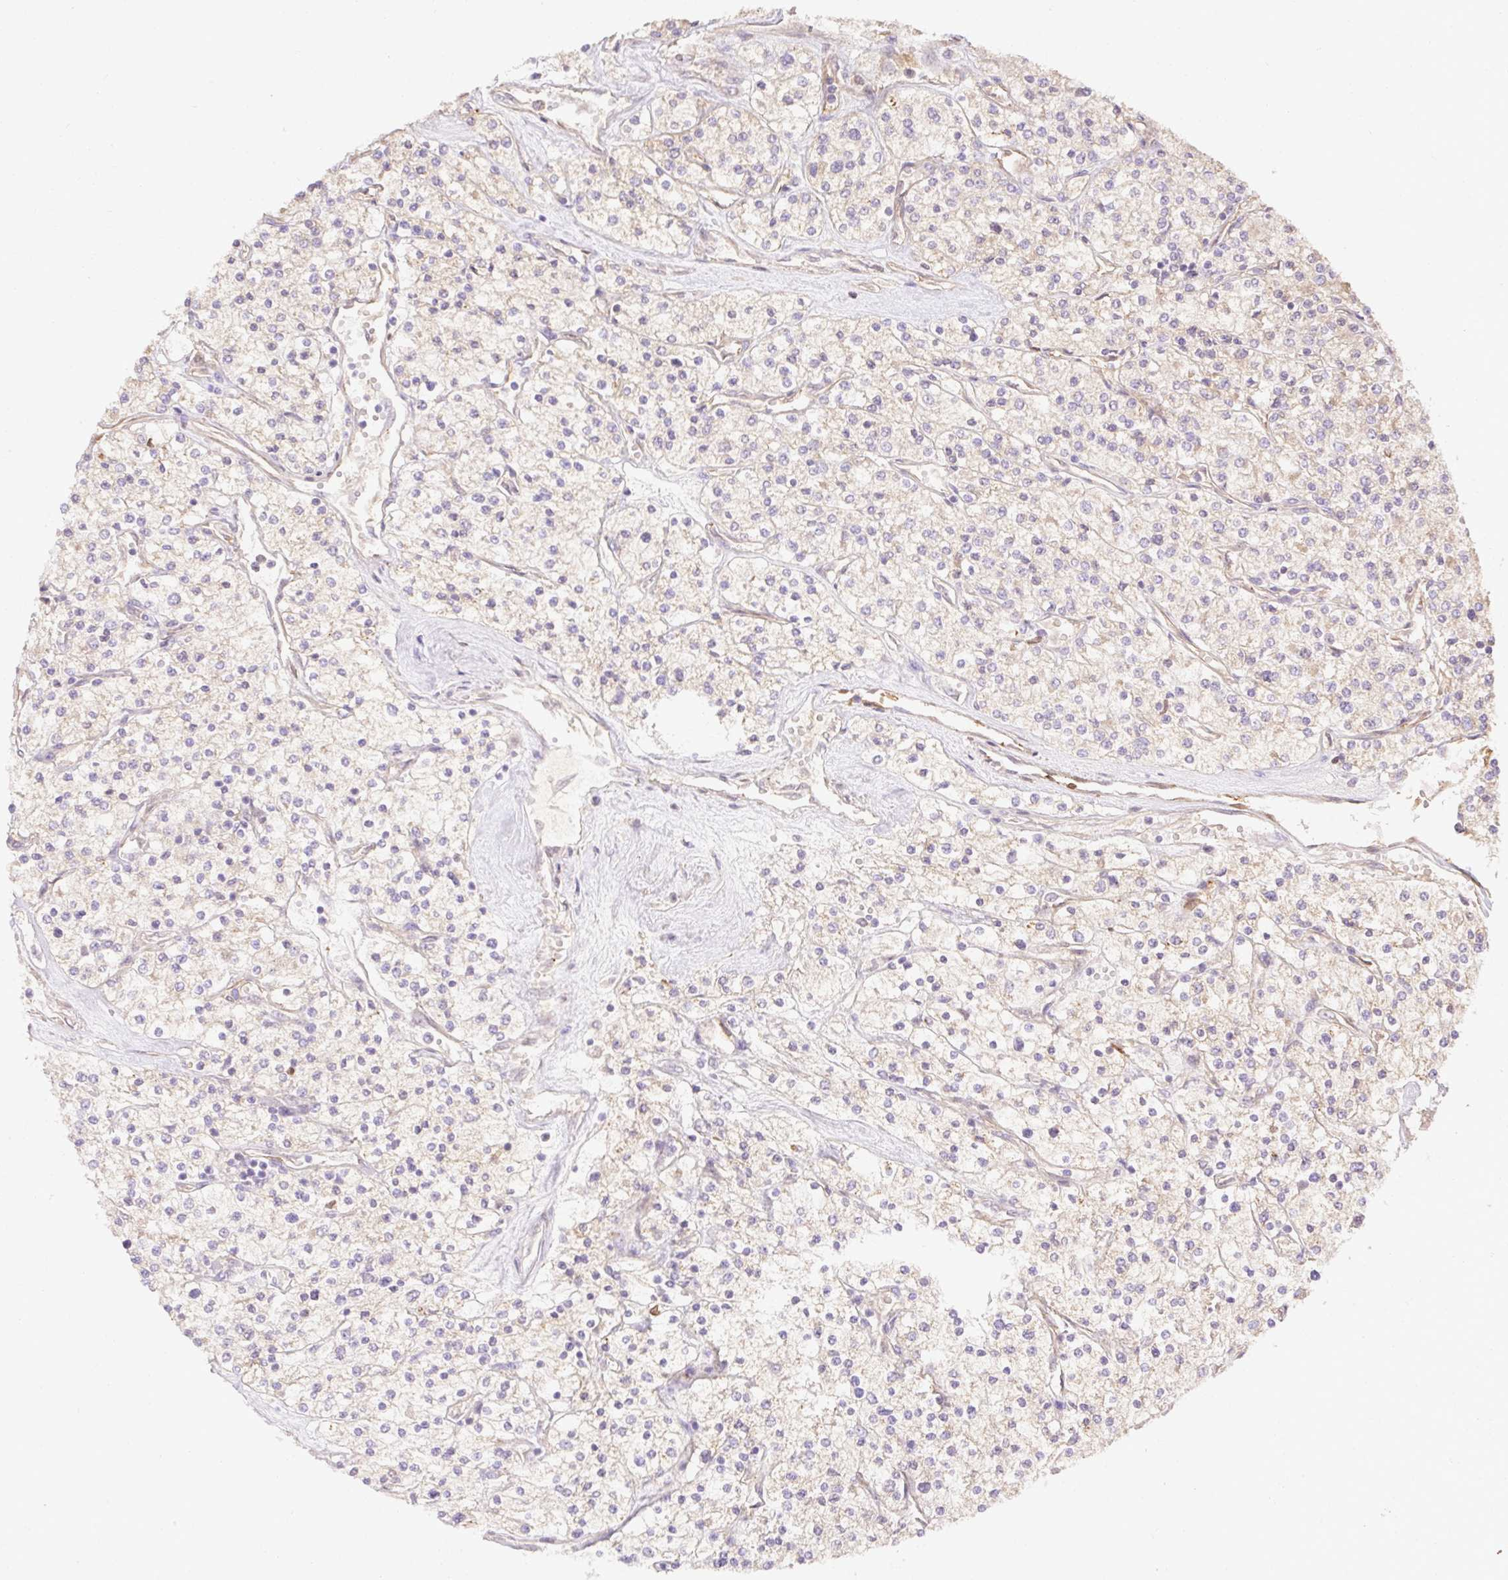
{"staining": {"intensity": "weak", "quantity": "<25%", "location": "cytoplasmic/membranous"}, "tissue": "renal cancer", "cell_type": "Tumor cells", "image_type": "cancer", "snomed": [{"axis": "morphology", "description": "Adenocarcinoma, NOS"}, {"axis": "topography", "description": "Kidney"}], "caption": "Tumor cells are negative for brown protein staining in renal cancer (adenocarcinoma).", "gene": "DESI1", "patient": {"sex": "male", "age": 80}}